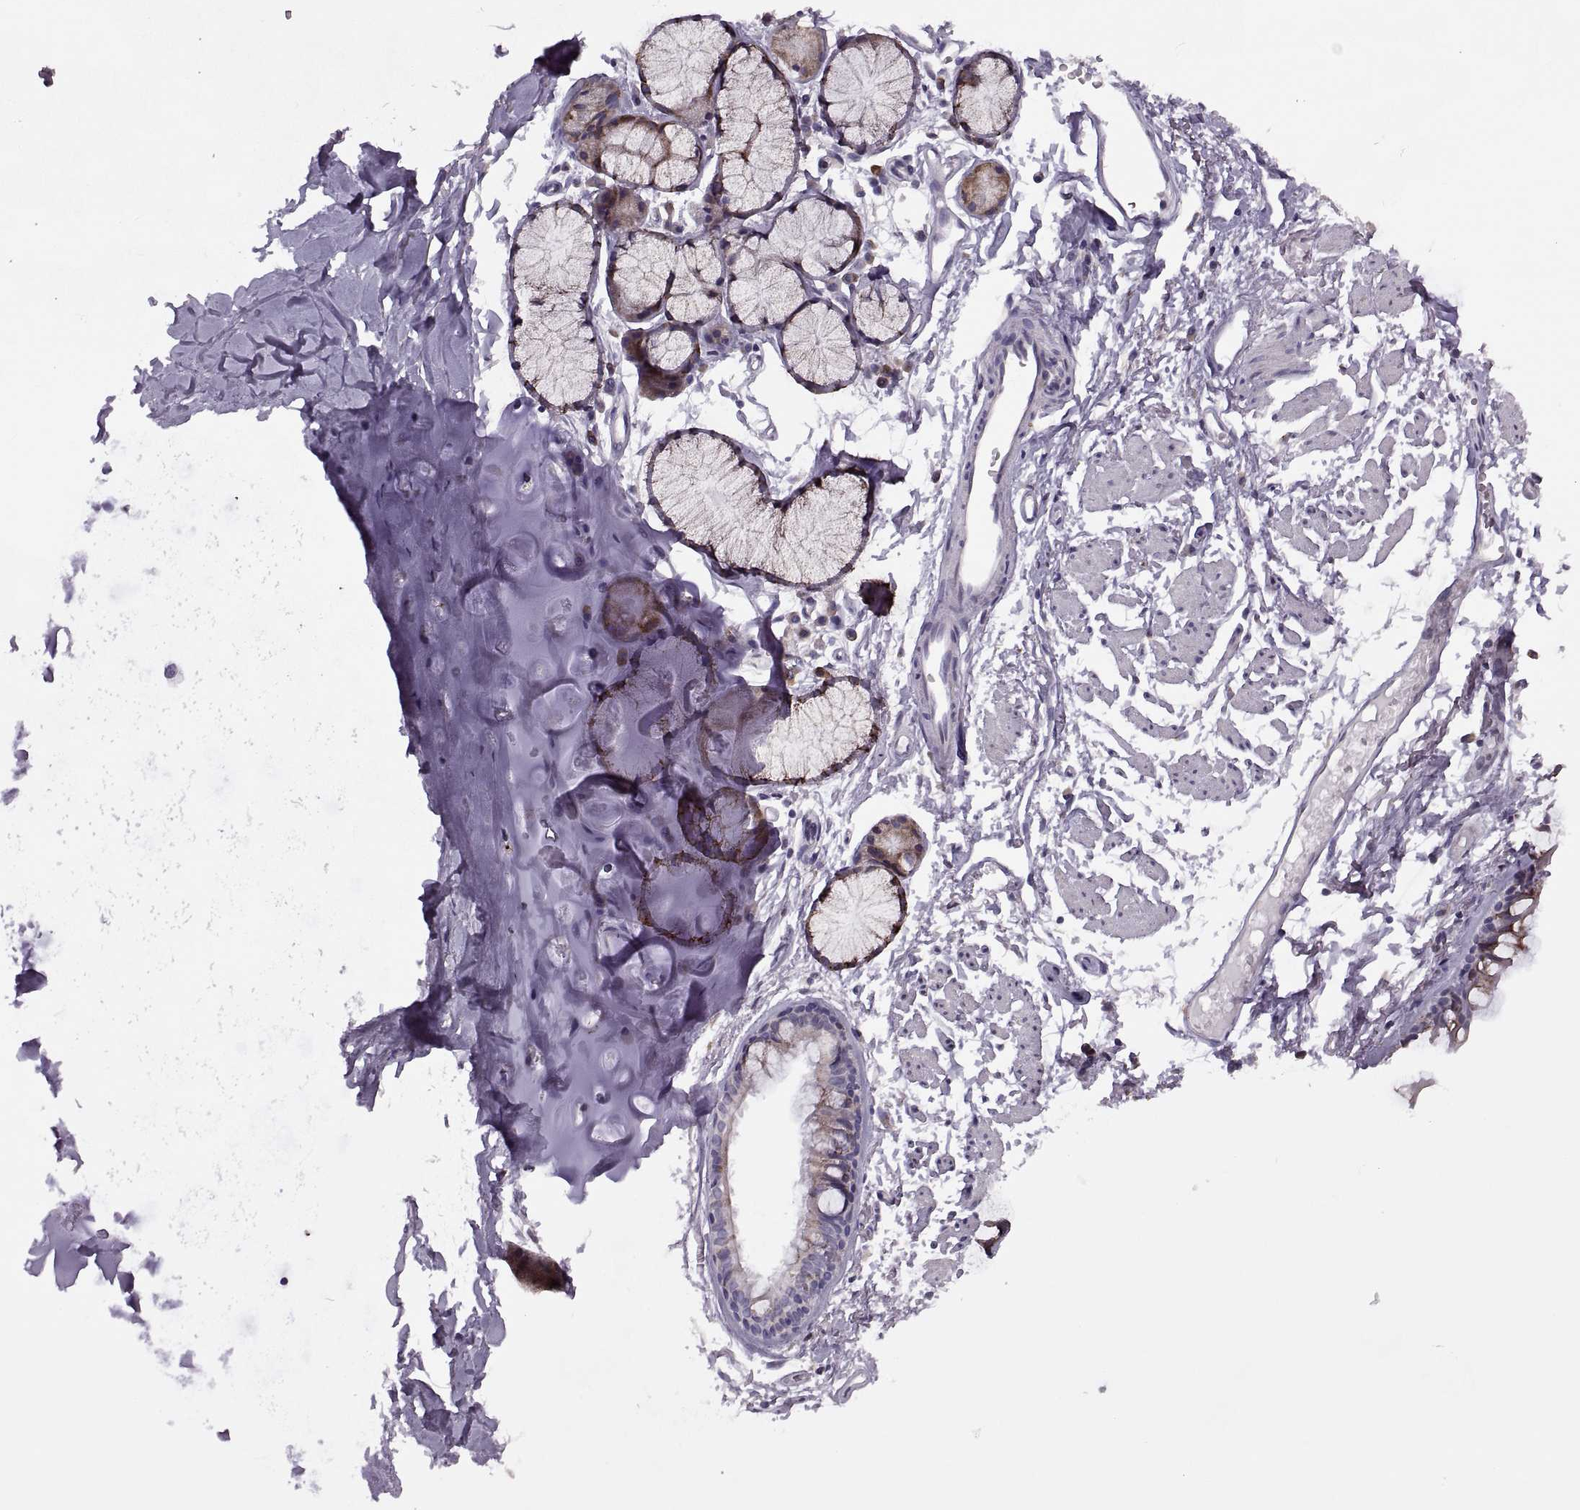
{"staining": {"intensity": "negative", "quantity": "none", "location": "none"}, "tissue": "soft tissue", "cell_type": "Chondrocytes", "image_type": "normal", "snomed": [{"axis": "morphology", "description": "Normal tissue, NOS"}, {"axis": "topography", "description": "Cartilage tissue"}, {"axis": "topography", "description": "Bronchus"}], "caption": "IHC histopathology image of normal human soft tissue stained for a protein (brown), which demonstrates no expression in chondrocytes.", "gene": "LETM2", "patient": {"sex": "female", "age": 79}}